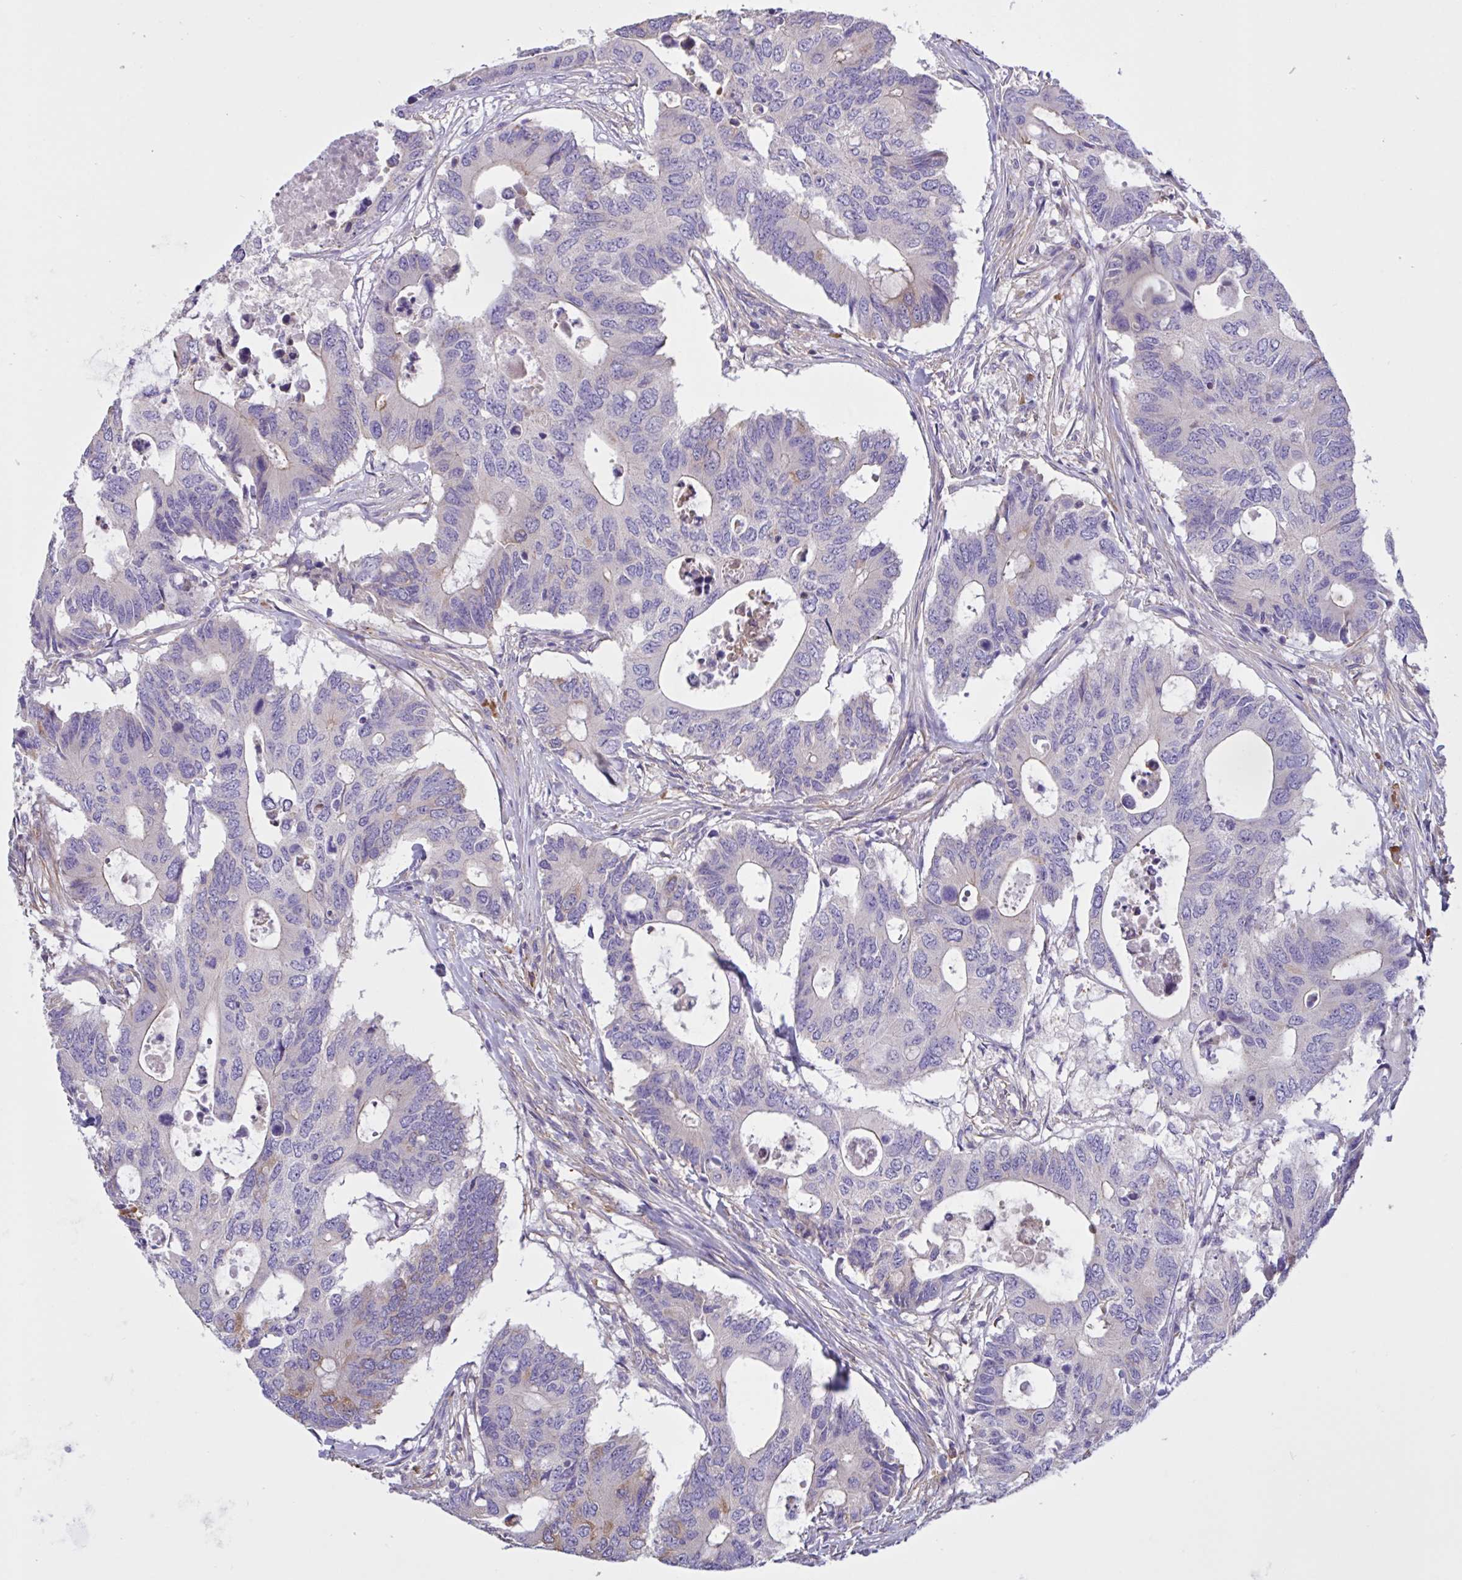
{"staining": {"intensity": "weak", "quantity": "<25%", "location": "cytoplasmic/membranous"}, "tissue": "colorectal cancer", "cell_type": "Tumor cells", "image_type": "cancer", "snomed": [{"axis": "morphology", "description": "Adenocarcinoma, NOS"}, {"axis": "topography", "description": "Colon"}], "caption": "Colorectal cancer was stained to show a protein in brown. There is no significant staining in tumor cells. (DAB (3,3'-diaminobenzidine) IHC with hematoxylin counter stain).", "gene": "SLC66A1", "patient": {"sex": "male", "age": 71}}